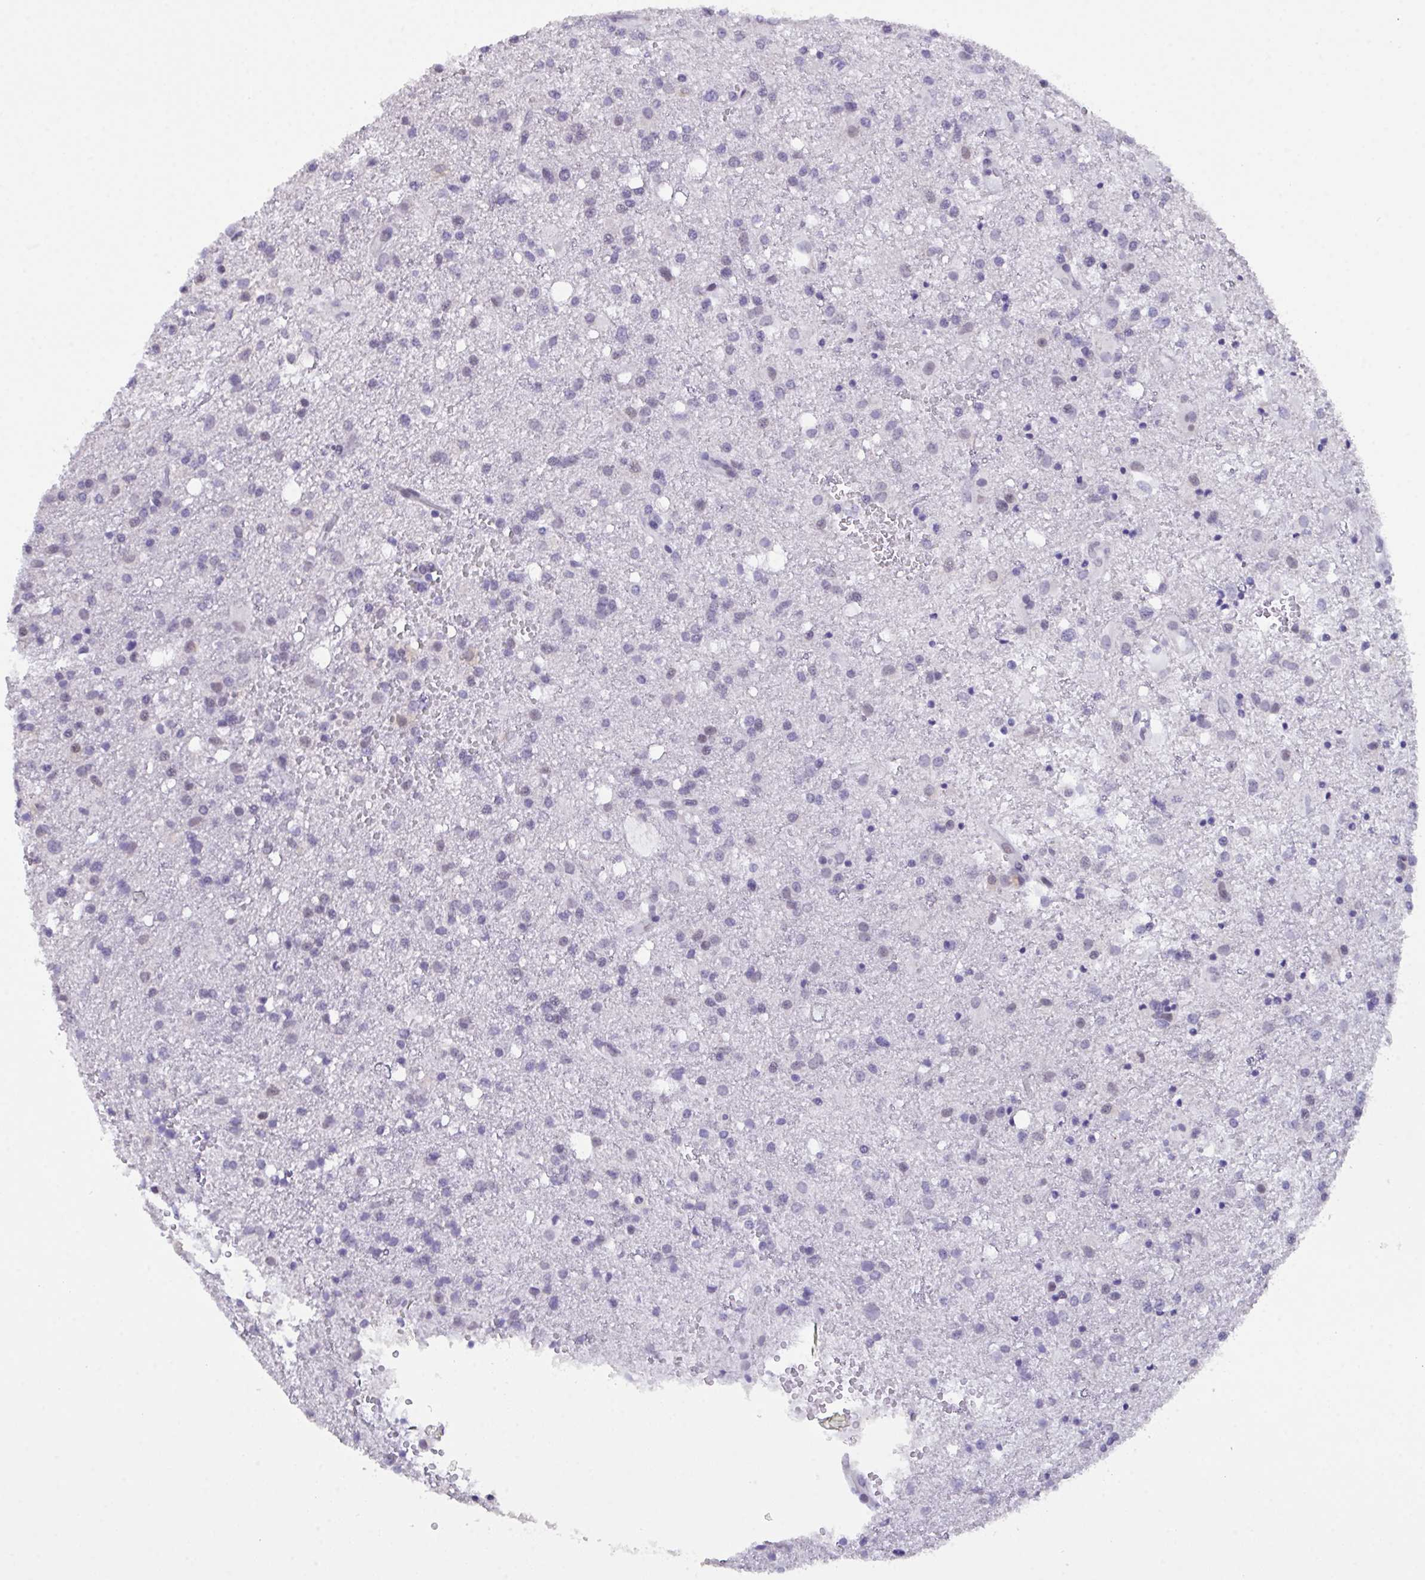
{"staining": {"intensity": "negative", "quantity": "none", "location": "none"}, "tissue": "glioma", "cell_type": "Tumor cells", "image_type": "cancer", "snomed": [{"axis": "morphology", "description": "Glioma, malignant, Low grade"}, {"axis": "topography", "description": "Brain"}], "caption": "Immunohistochemistry image of human malignant low-grade glioma stained for a protein (brown), which displays no staining in tumor cells.", "gene": "SERPINB13", "patient": {"sex": "female", "age": 58}}